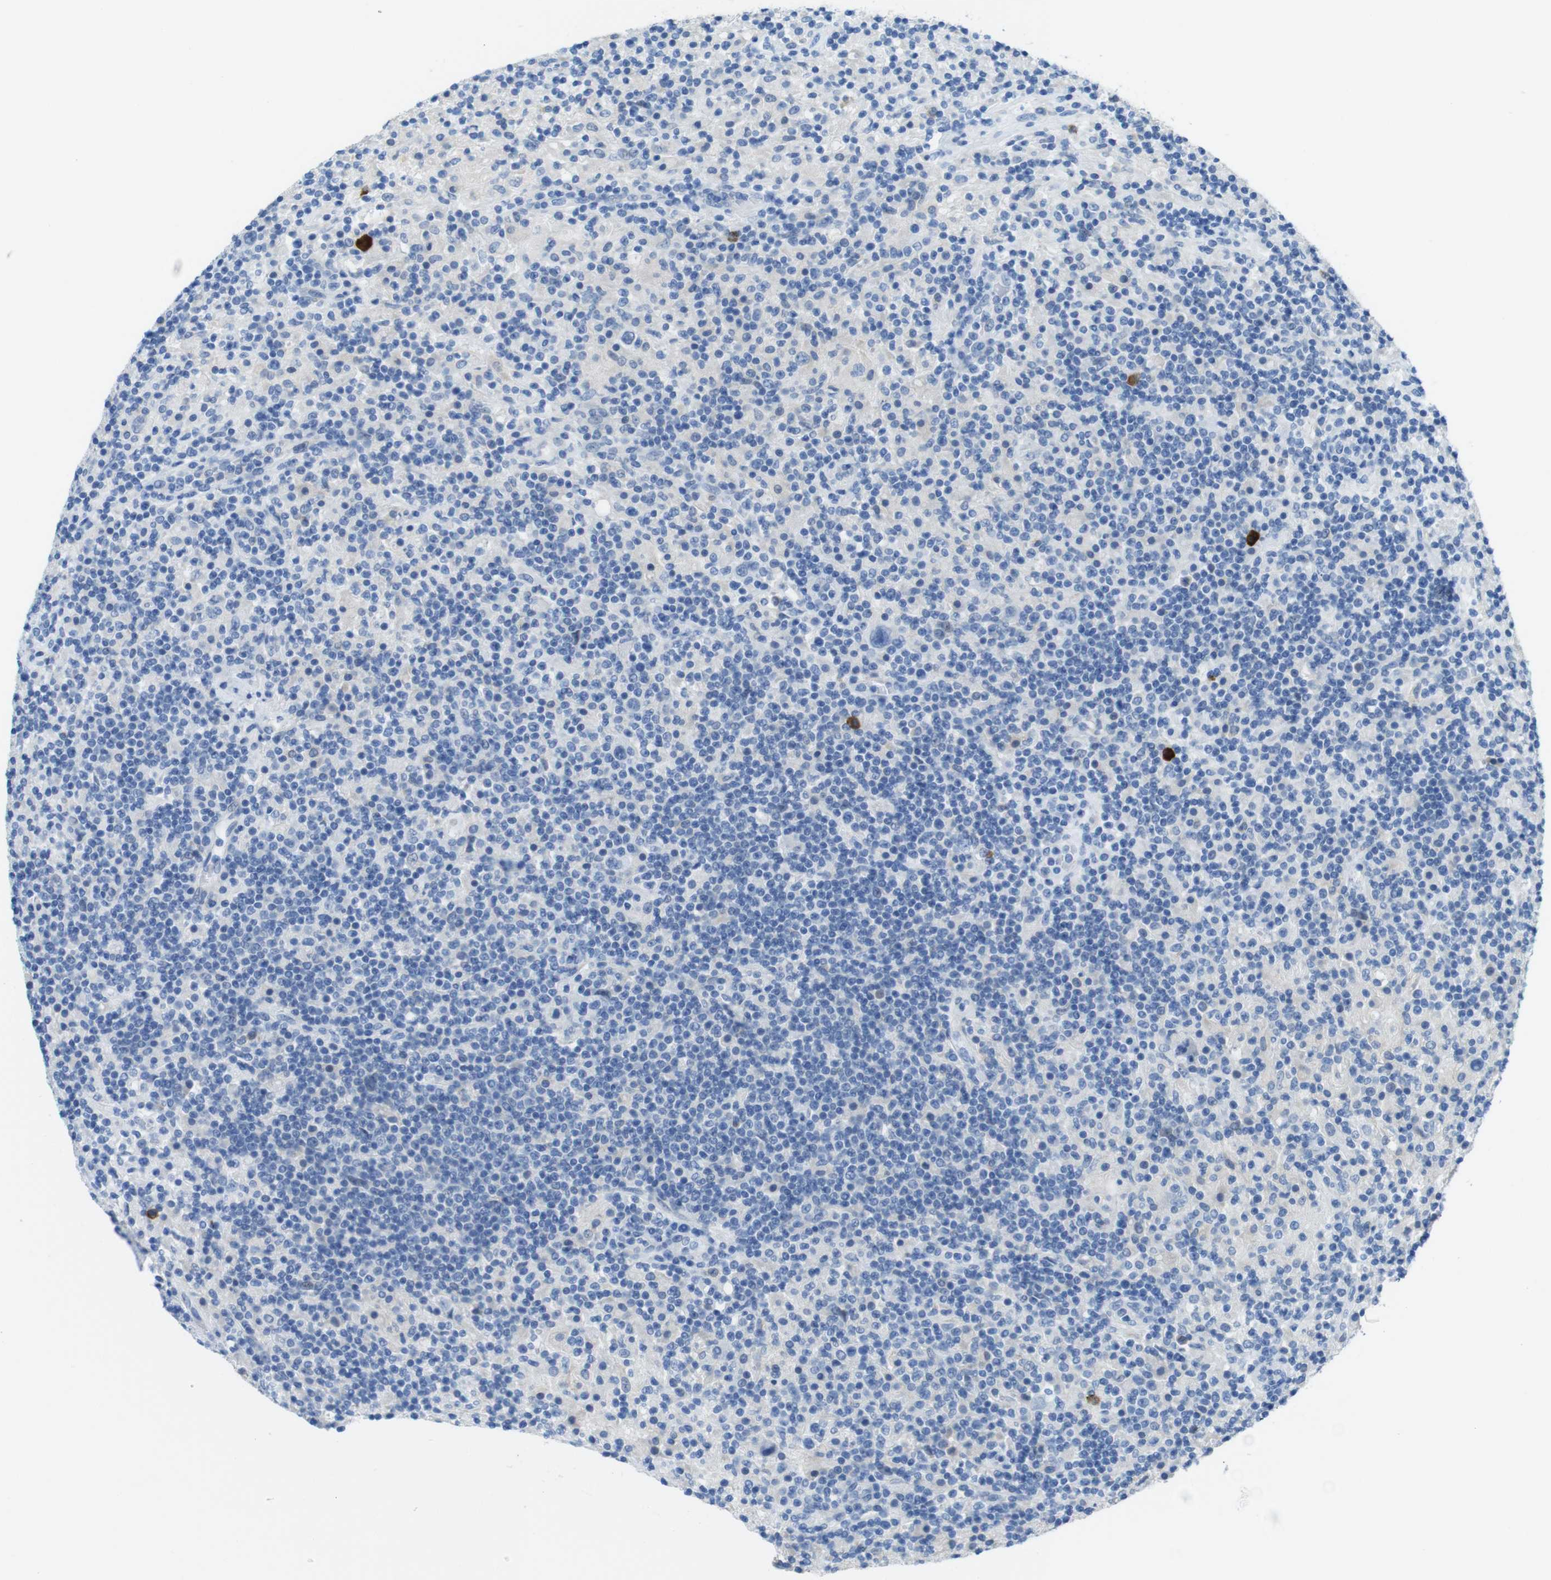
{"staining": {"intensity": "negative", "quantity": "none", "location": "none"}, "tissue": "lymphoma", "cell_type": "Tumor cells", "image_type": "cancer", "snomed": [{"axis": "morphology", "description": "Hodgkin's disease, NOS"}, {"axis": "topography", "description": "Lymph node"}], "caption": "This photomicrograph is of Hodgkin's disease stained with IHC to label a protein in brown with the nuclei are counter-stained blue. There is no positivity in tumor cells. Nuclei are stained in blue.", "gene": "CLMN", "patient": {"sex": "male", "age": 70}}